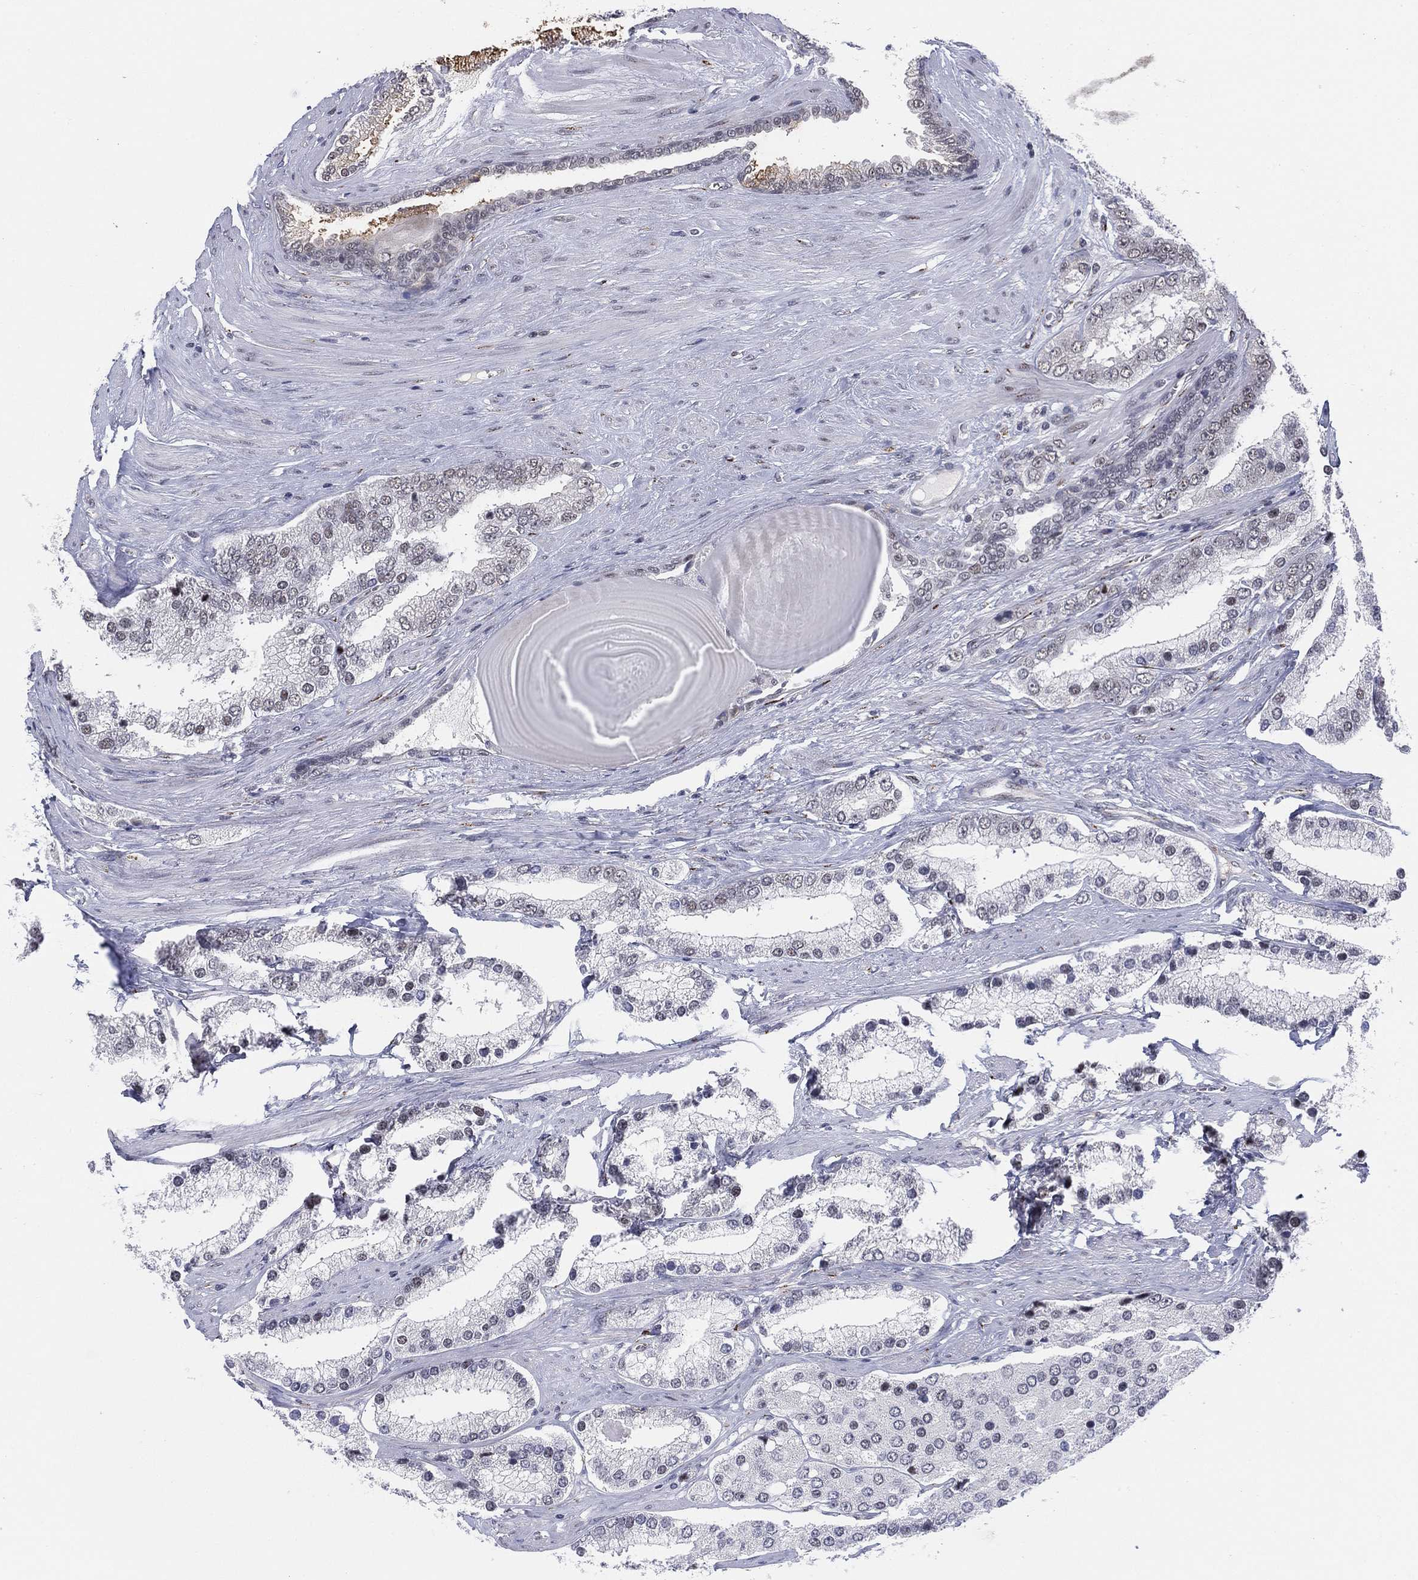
{"staining": {"intensity": "negative", "quantity": "none", "location": "none"}, "tissue": "prostate cancer", "cell_type": "Tumor cells", "image_type": "cancer", "snomed": [{"axis": "morphology", "description": "Adenocarcinoma, Low grade"}, {"axis": "topography", "description": "Prostate"}], "caption": "Immunohistochemistry (IHC) micrograph of prostate cancer stained for a protein (brown), which shows no positivity in tumor cells. The staining was performed using DAB (3,3'-diaminobenzidine) to visualize the protein expression in brown, while the nuclei were stained in blue with hematoxylin (Magnification: 20x).", "gene": "CD177", "patient": {"sex": "male", "age": 69}}